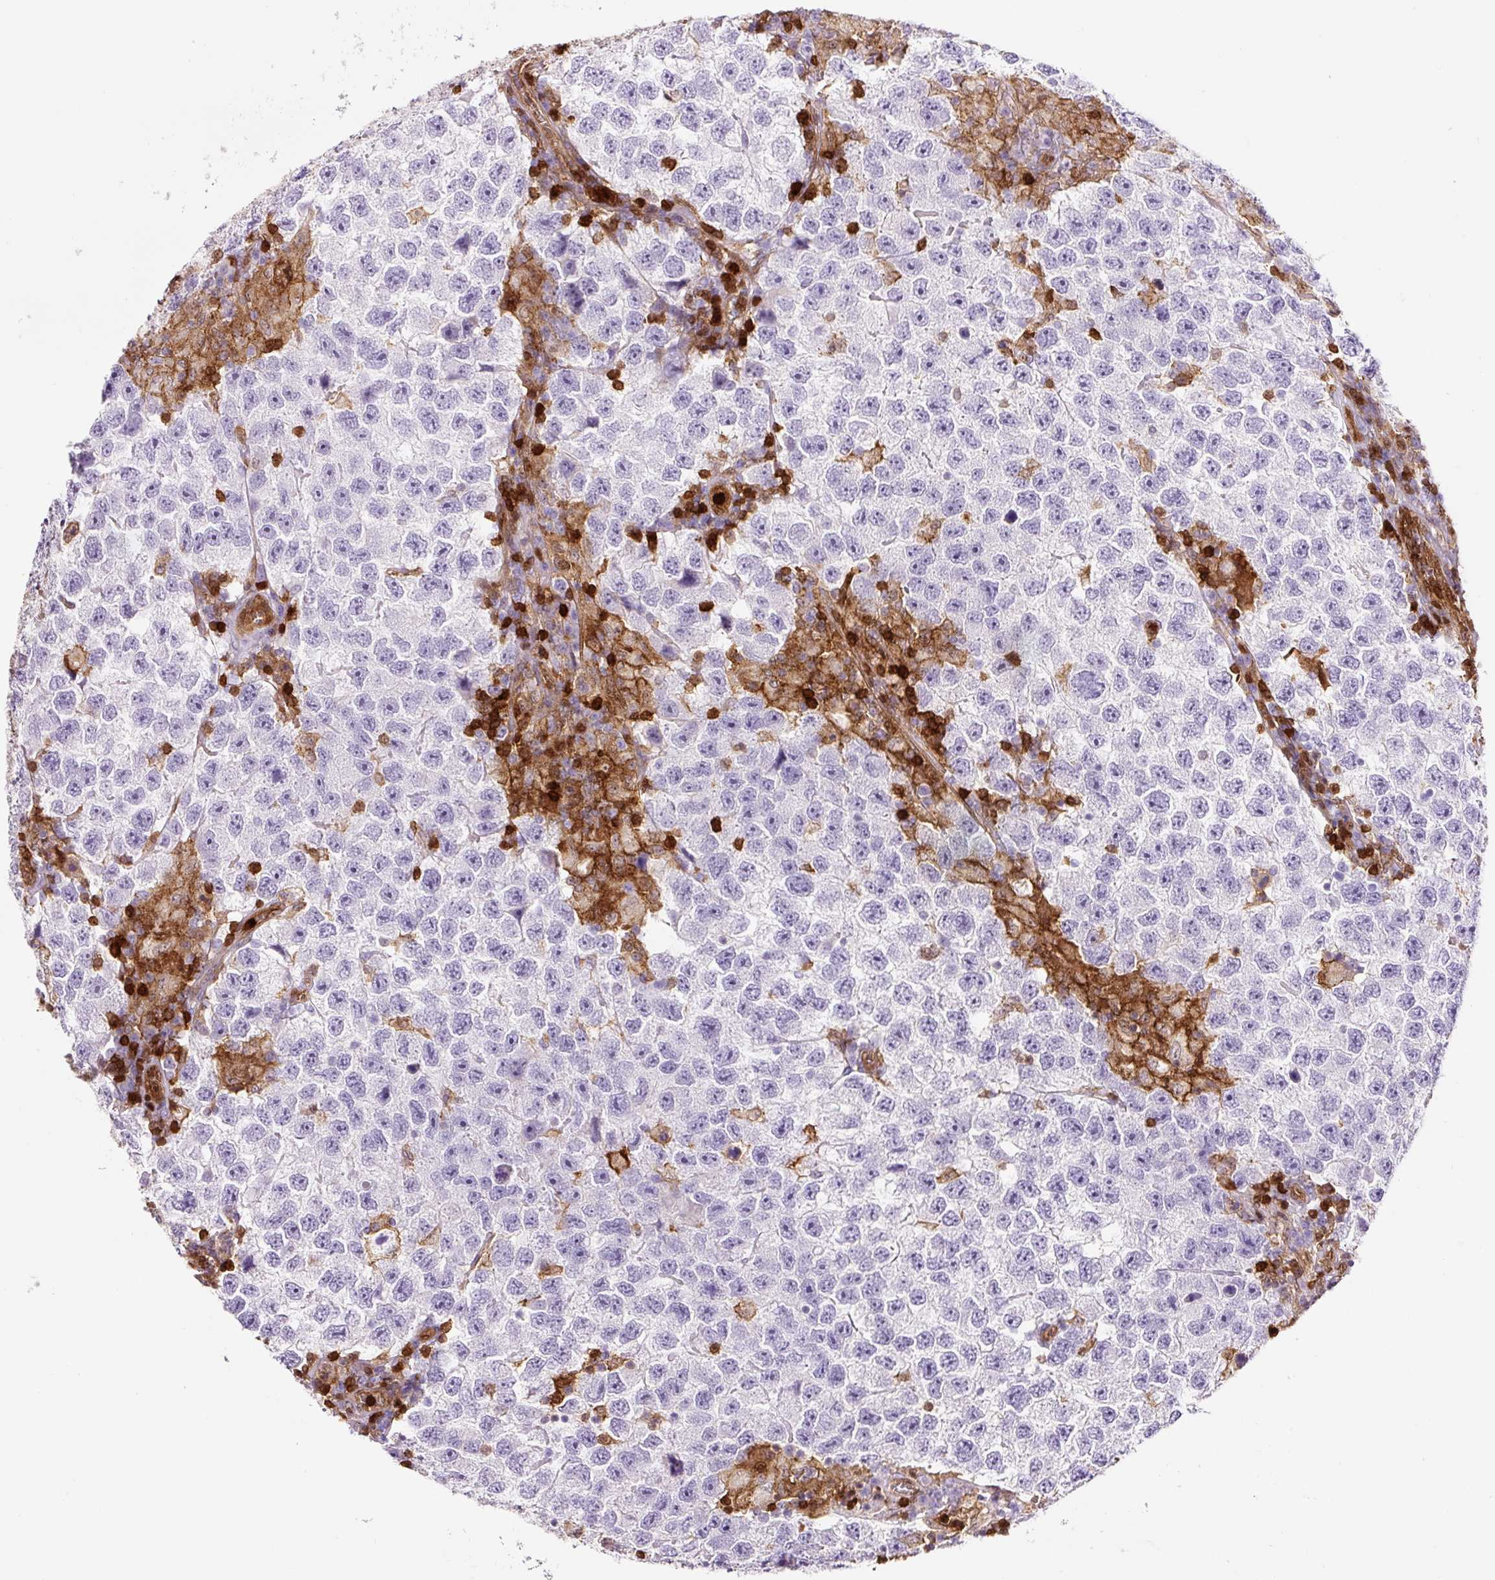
{"staining": {"intensity": "negative", "quantity": "none", "location": "none"}, "tissue": "testis cancer", "cell_type": "Tumor cells", "image_type": "cancer", "snomed": [{"axis": "morphology", "description": "Seminoma, NOS"}, {"axis": "topography", "description": "Testis"}], "caption": "This photomicrograph is of testis cancer stained with immunohistochemistry to label a protein in brown with the nuclei are counter-stained blue. There is no staining in tumor cells.", "gene": "ANXA1", "patient": {"sex": "male", "age": 26}}